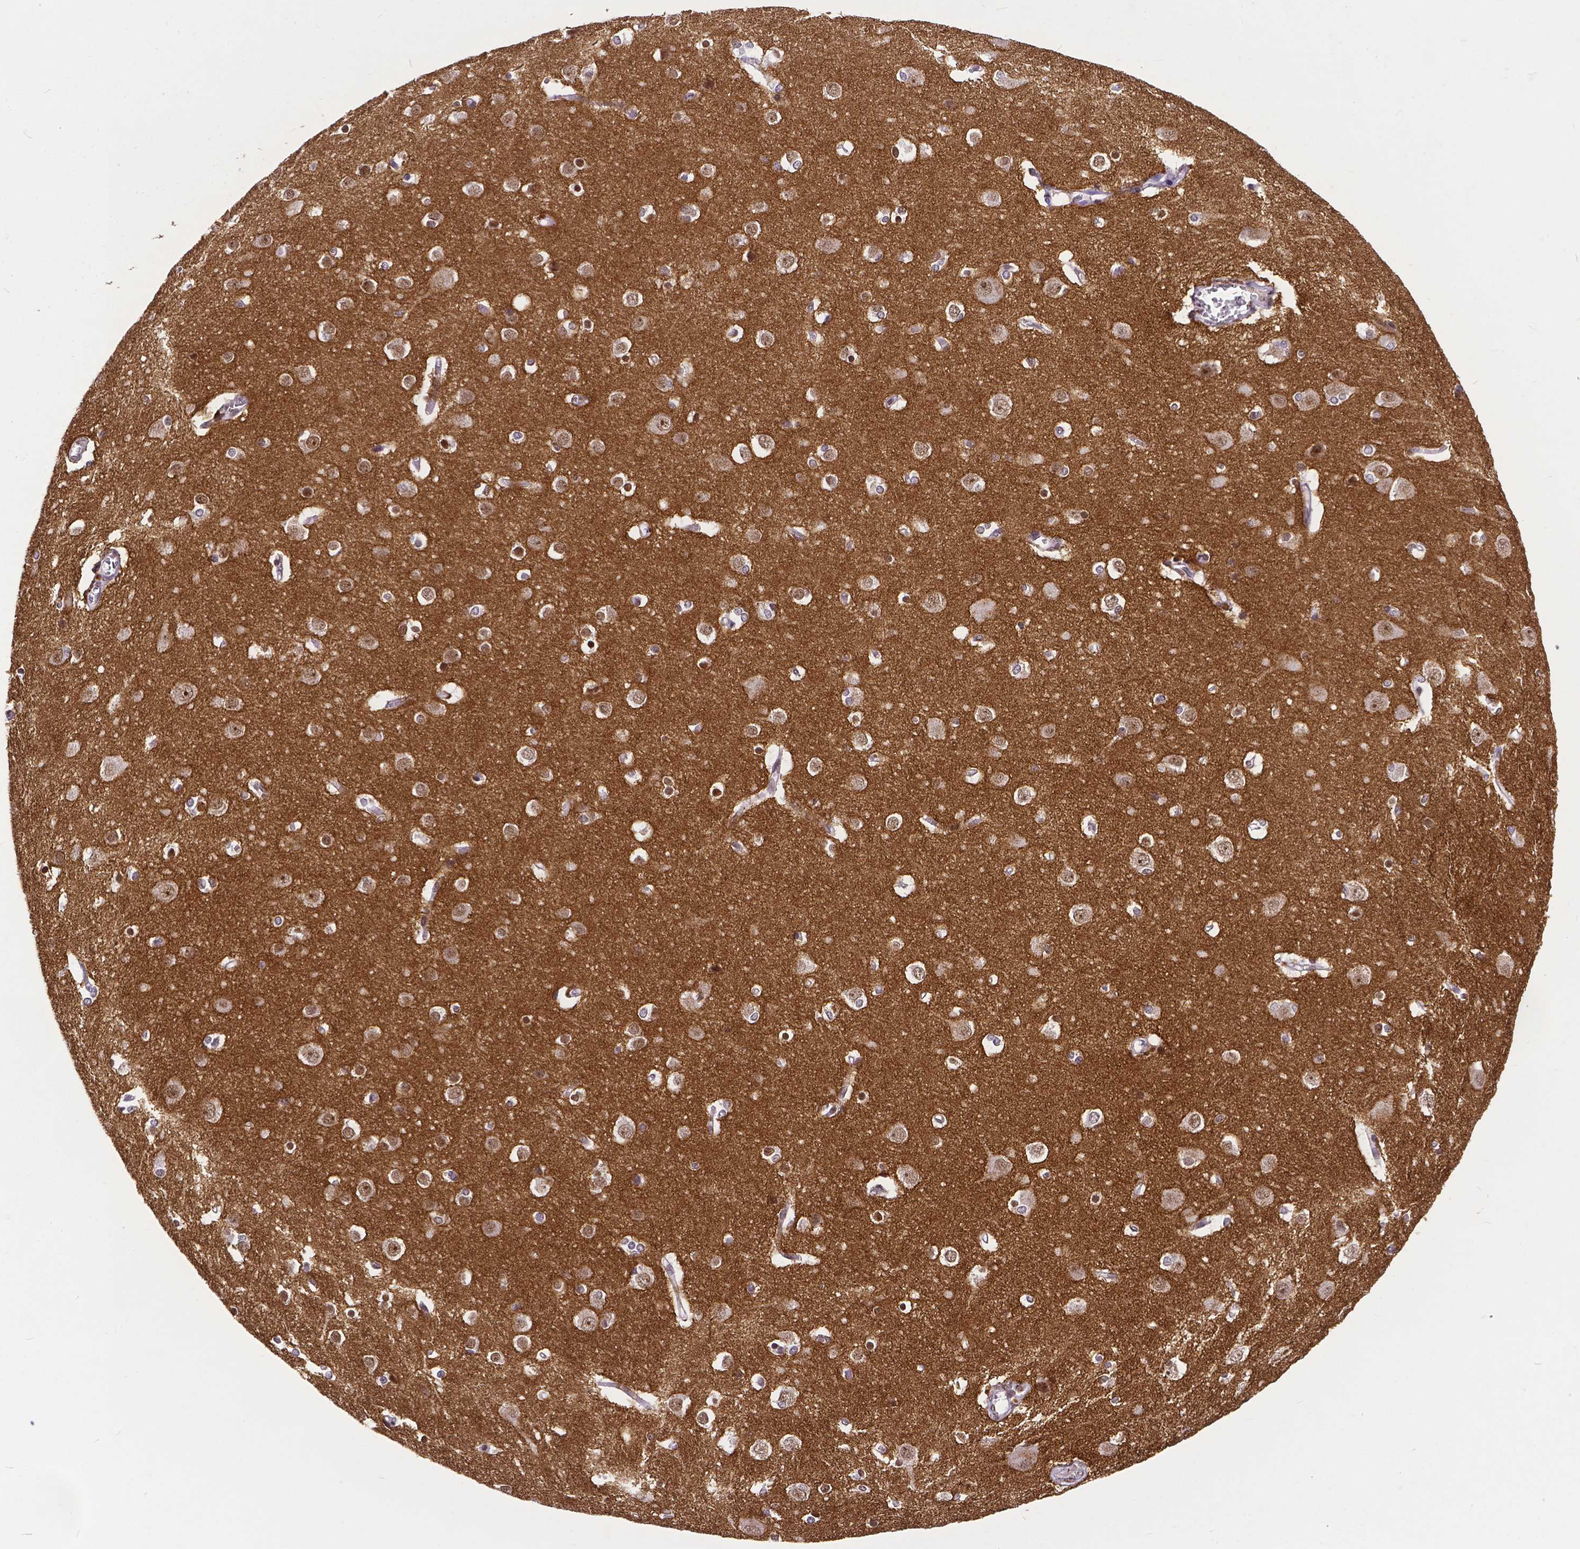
{"staining": {"intensity": "weak", "quantity": "<25%", "location": "nuclear"}, "tissue": "cerebral cortex", "cell_type": "Endothelial cells", "image_type": "normal", "snomed": [{"axis": "morphology", "description": "Normal tissue, NOS"}, {"axis": "topography", "description": "Cerebral cortex"}], "caption": "This is an immunohistochemistry photomicrograph of unremarkable cerebral cortex. There is no expression in endothelial cells.", "gene": "ATRX", "patient": {"sex": "male", "age": 37}}